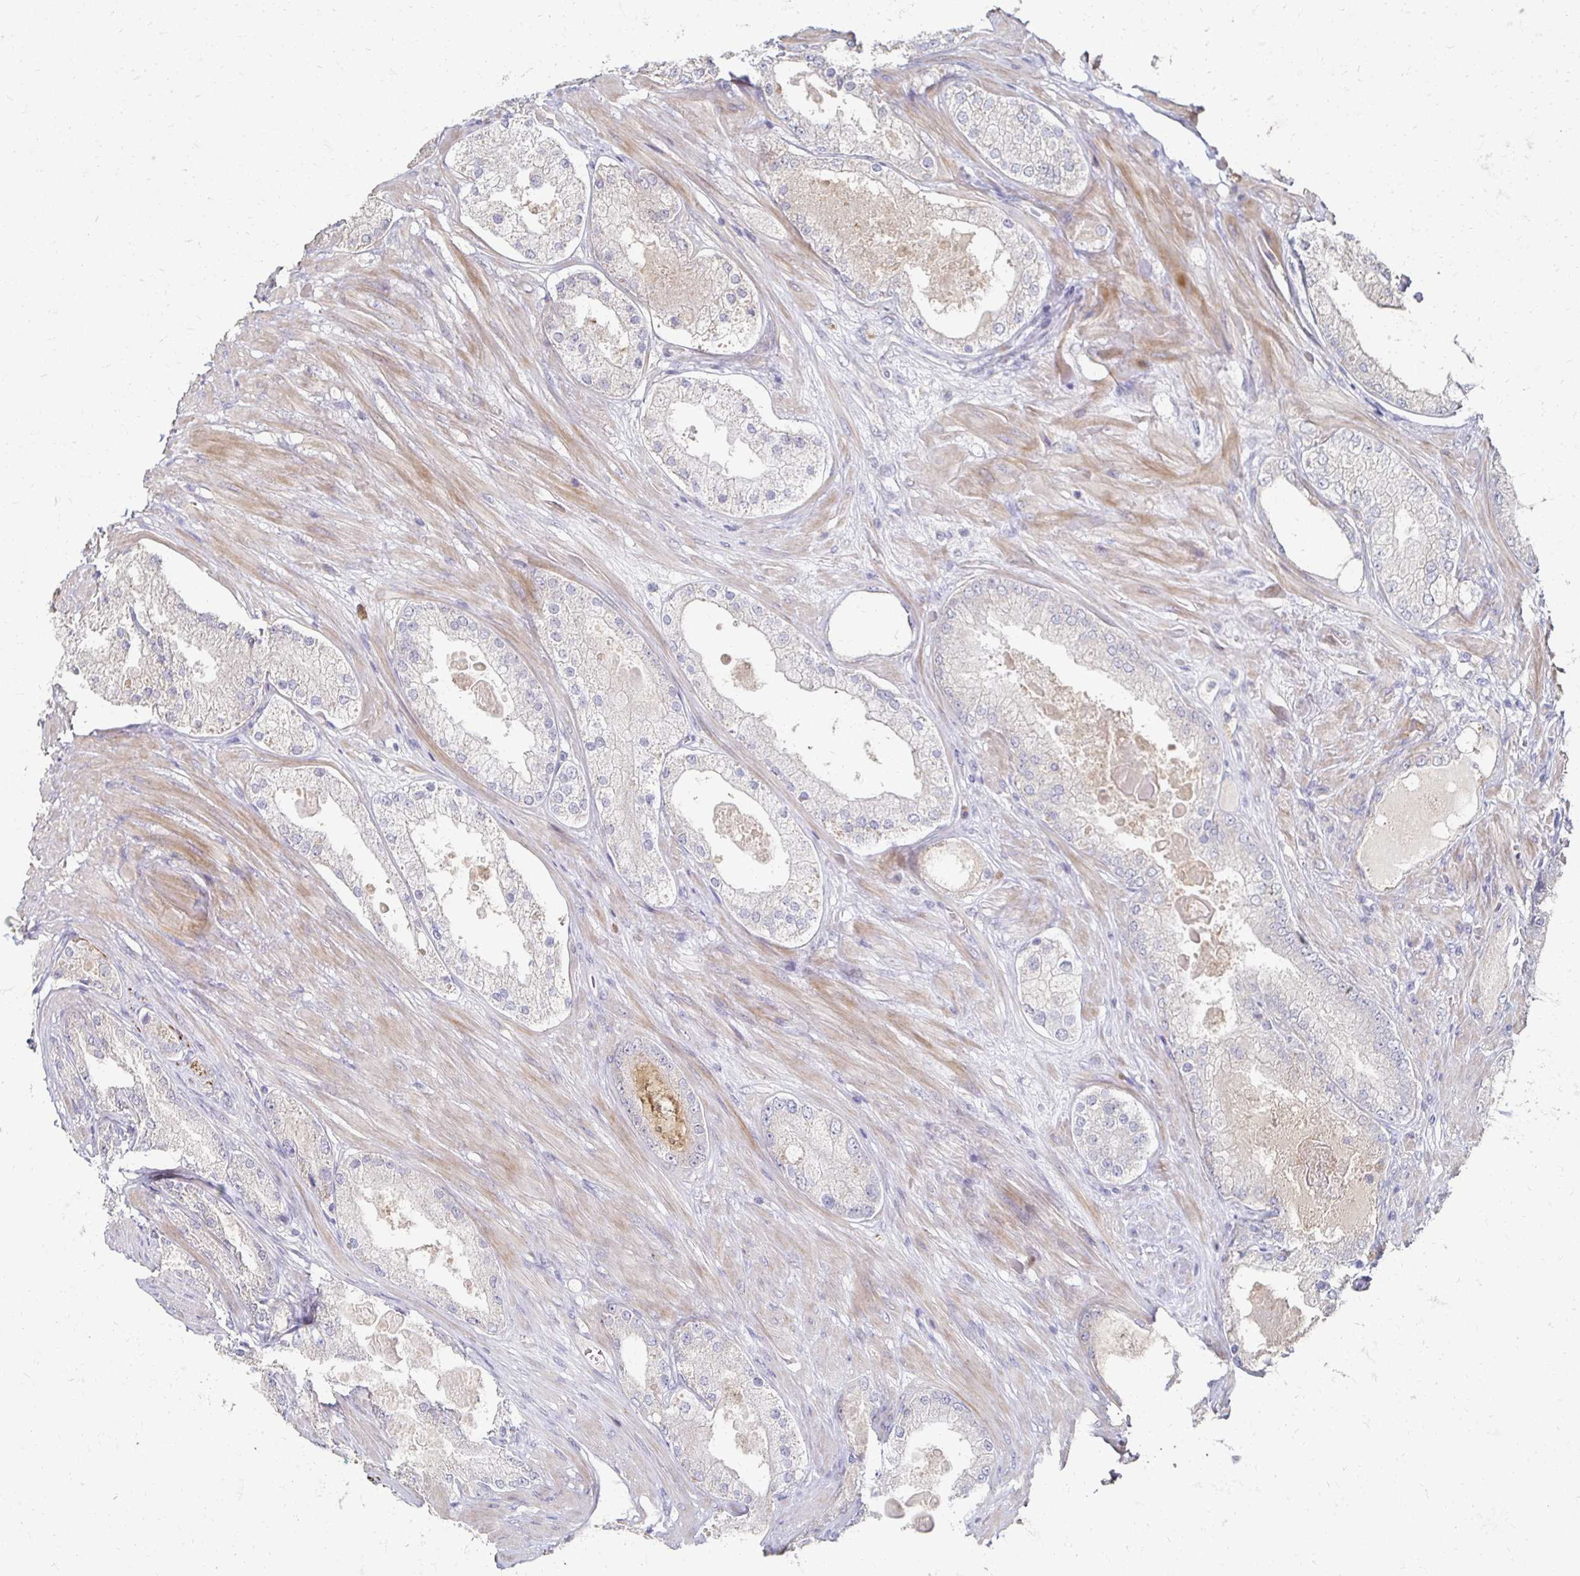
{"staining": {"intensity": "negative", "quantity": "none", "location": "none"}, "tissue": "prostate cancer", "cell_type": "Tumor cells", "image_type": "cancer", "snomed": [{"axis": "morphology", "description": "Adenocarcinoma, Low grade"}, {"axis": "topography", "description": "Prostate"}], "caption": "DAB (3,3'-diaminobenzidine) immunohistochemical staining of prostate cancer demonstrates no significant staining in tumor cells.", "gene": "ZNF727", "patient": {"sex": "male", "age": 68}}